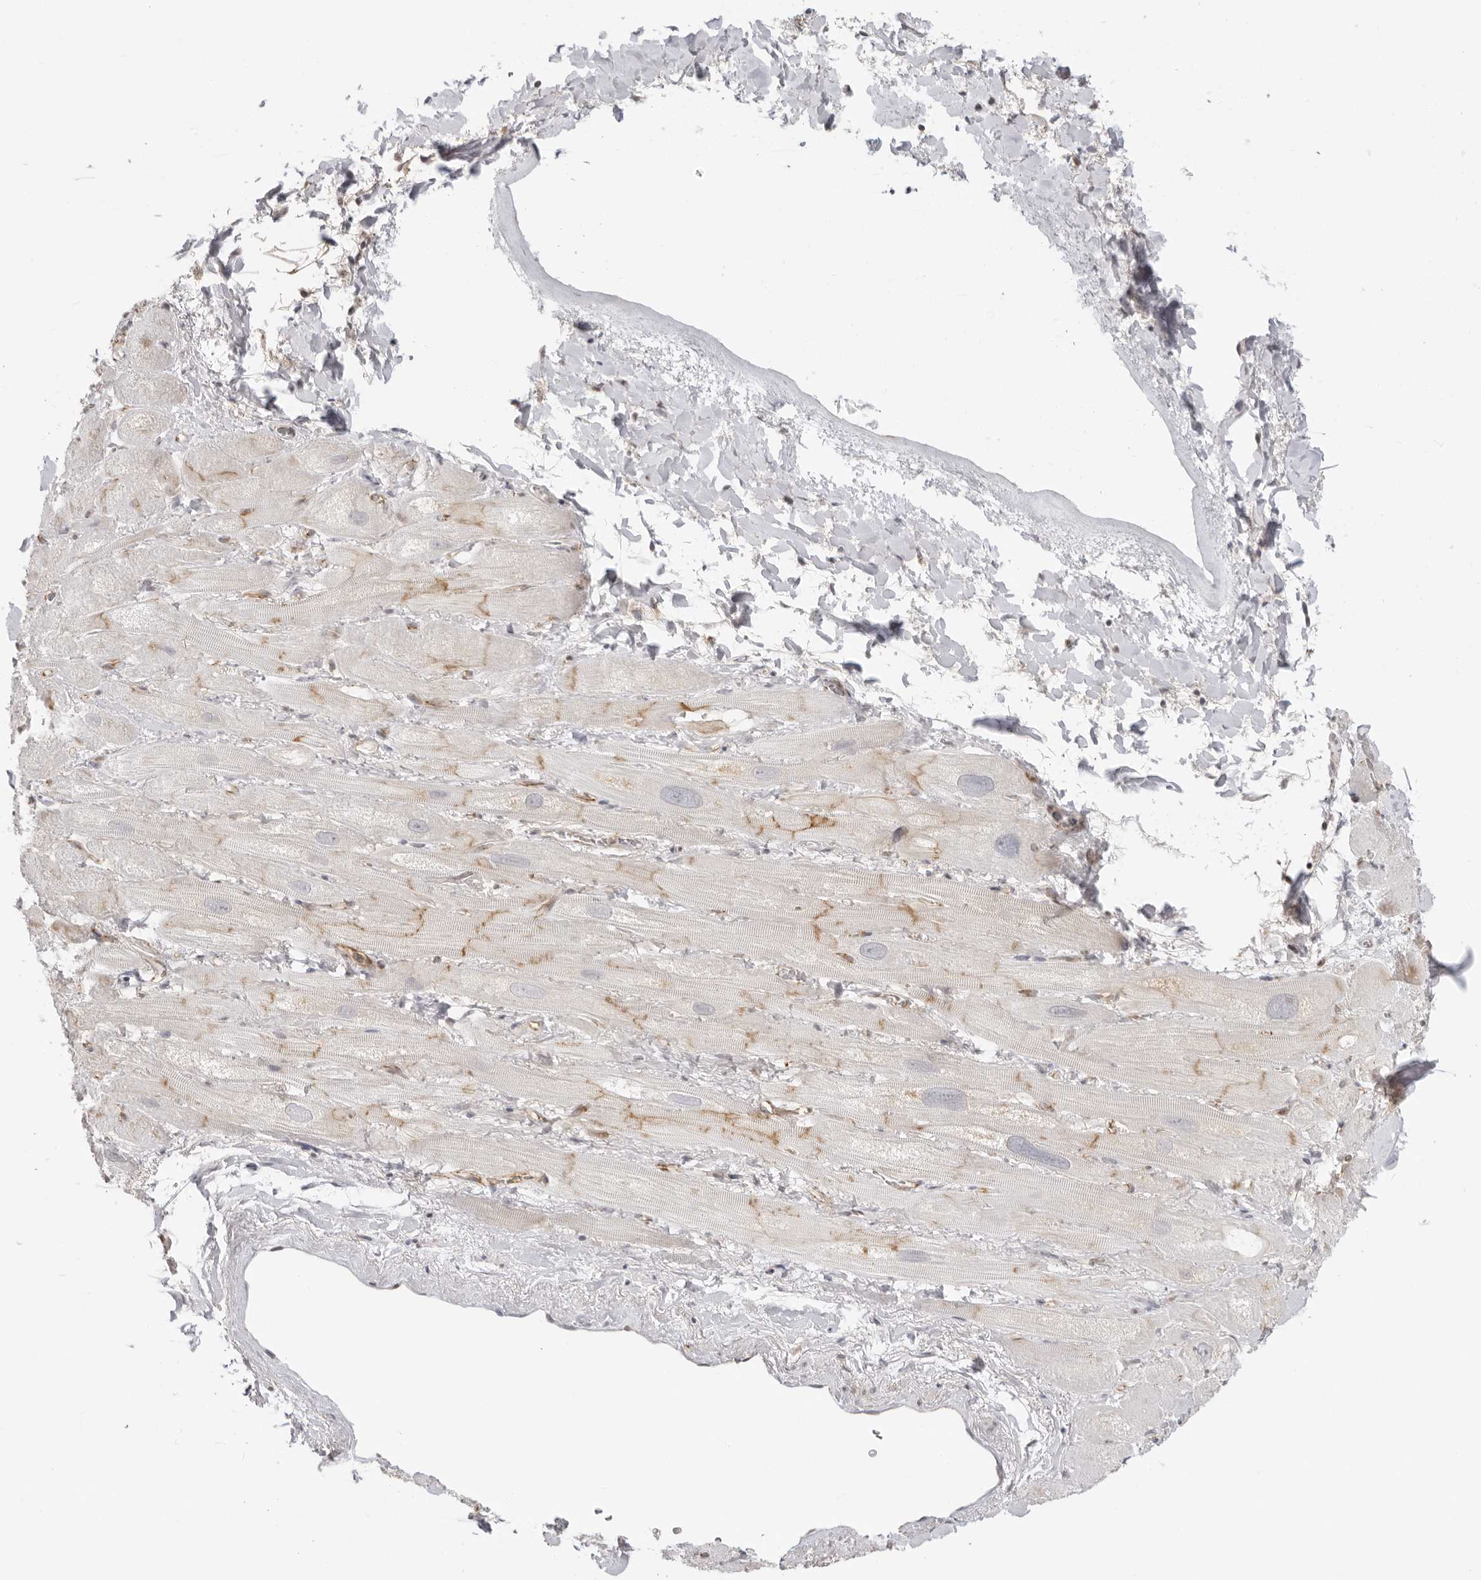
{"staining": {"intensity": "moderate", "quantity": "25%-75%", "location": "cytoplasmic/membranous"}, "tissue": "heart muscle", "cell_type": "Cardiomyocytes", "image_type": "normal", "snomed": [{"axis": "morphology", "description": "Normal tissue, NOS"}, {"axis": "topography", "description": "Heart"}], "caption": "Human heart muscle stained with a brown dye displays moderate cytoplasmic/membranous positive staining in about 25%-75% of cardiomyocytes.", "gene": "TRAPPC3", "patient": {"sex": "male", "age": 49}}